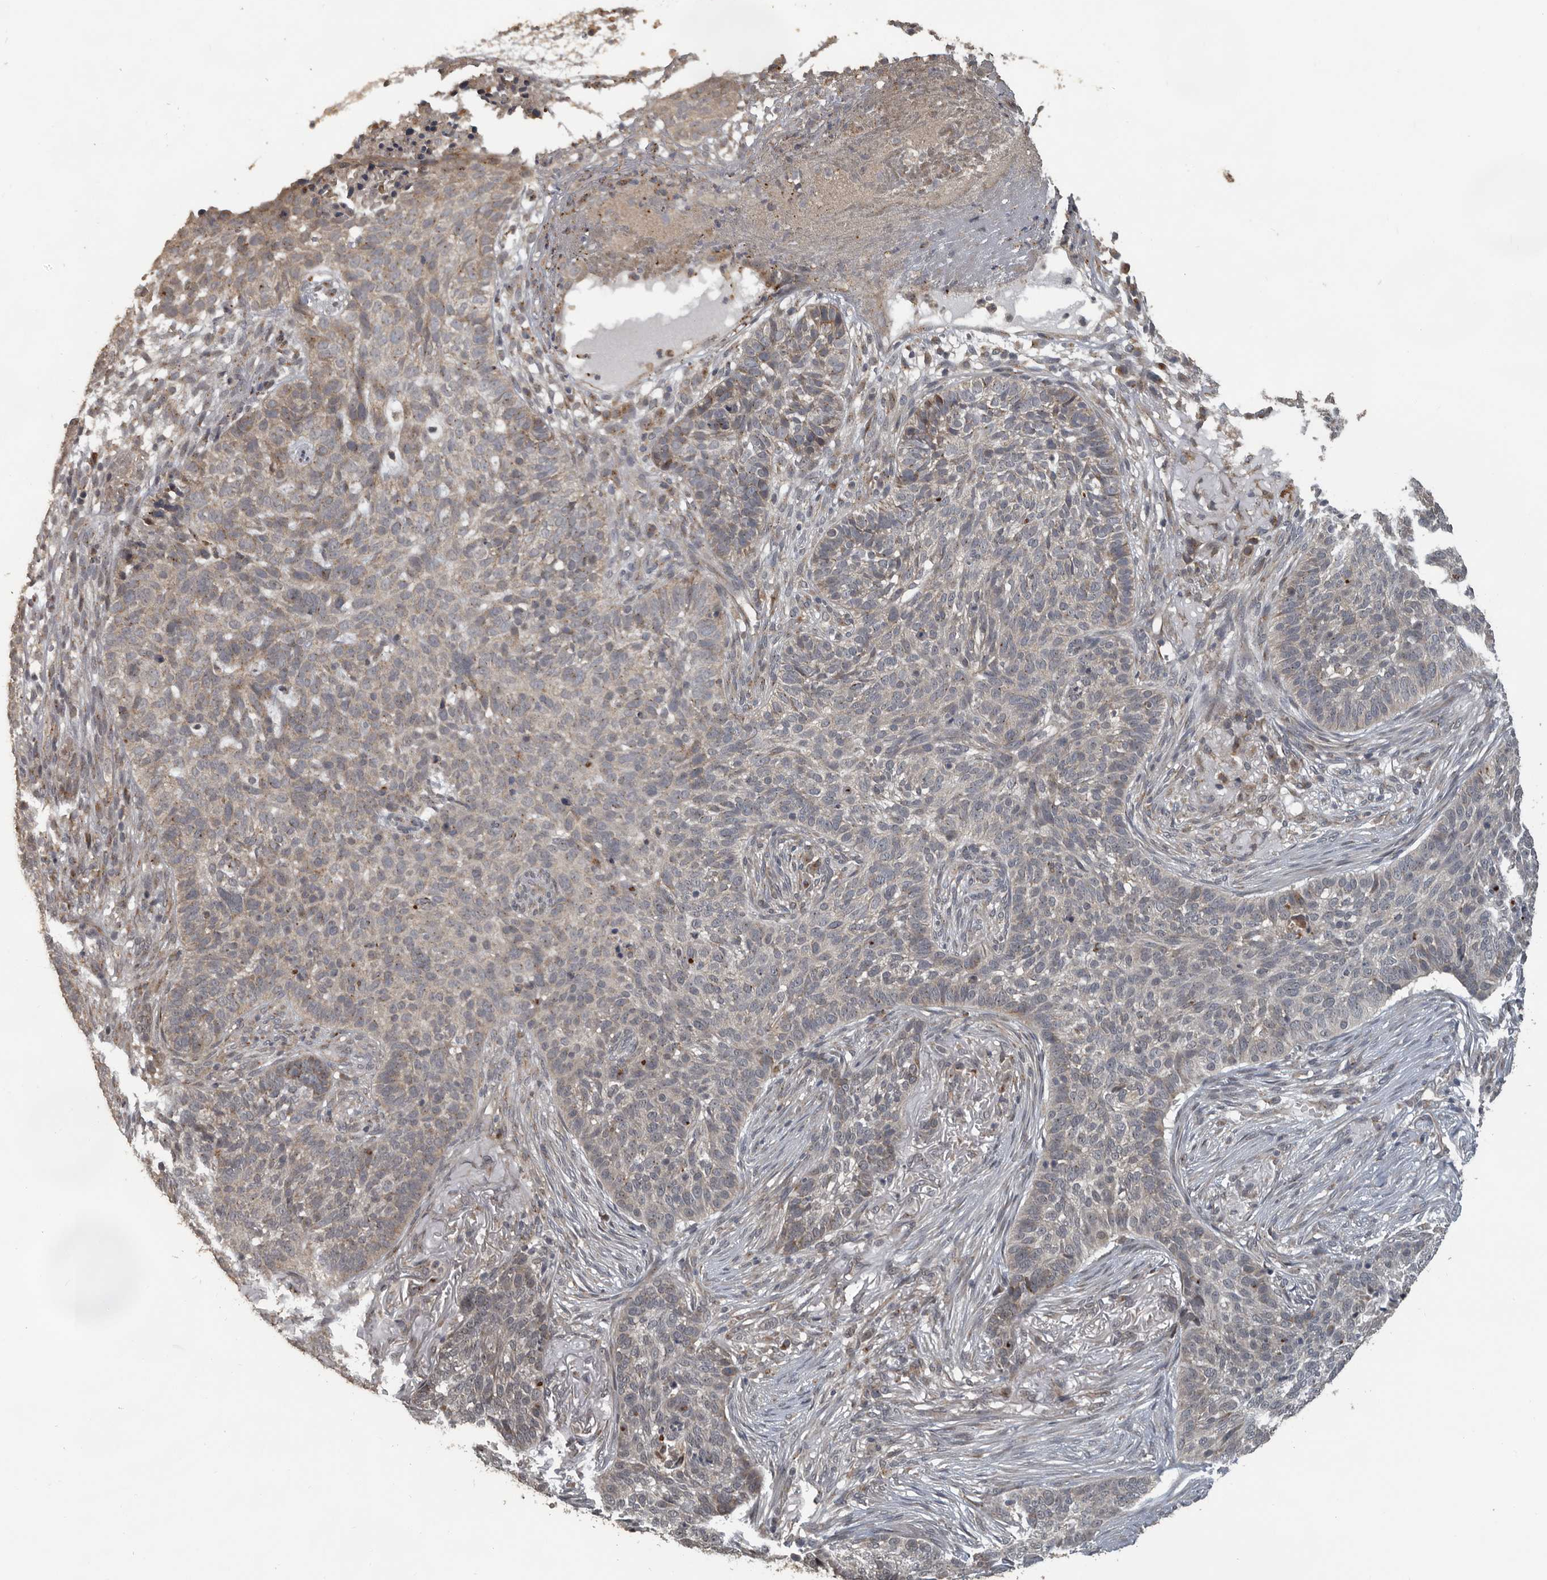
{"staining": {"intensity": "weak", "quantity": "<25%", "location": "cytoplasmic/membranous"}, "tissue": "skin cancer", "cell_type": "Tumor cells", "image_type": "cancer", "snomed": [{"axis": "morphology", "description": "Basal cell carcinoma"}, {"axis": "topography", "description": "Skin"}], "caption": "Immunohistochemistry of human basal cell carcinoma (skin) shows no staining in tumor cells. The staining is performed using DAB brown chromogen with nuclei counter-stained in using hematoxylin.", "gene": "CEP350", "patient": {"sex": "male", "age": 85}}